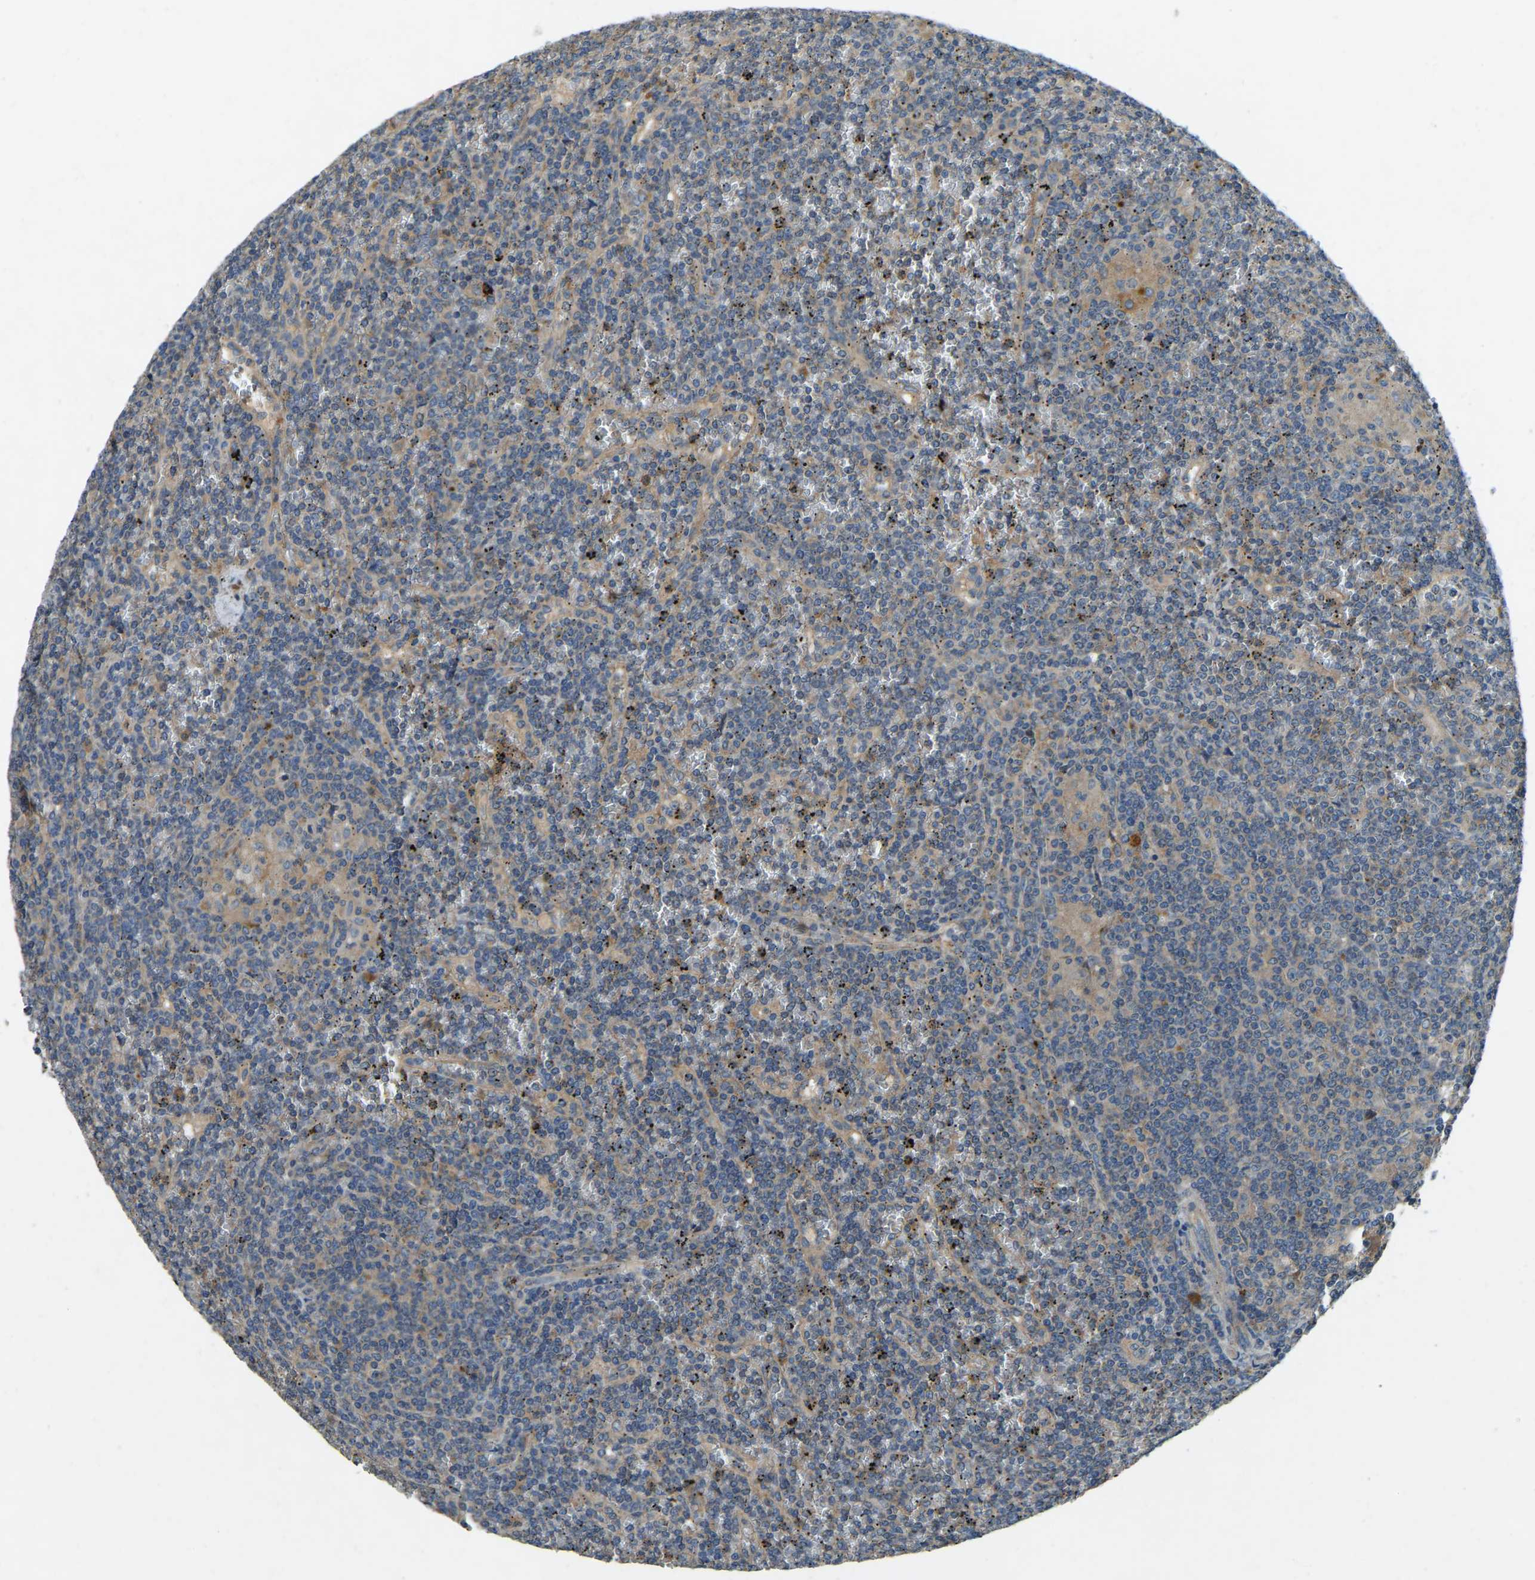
{"staining": {"intensity": "negative", "quantity": "none", "location": "none"}, "tissue": "lymphoma", "cell_type": "Tumor cells", "image_type": "cancer", "snomed": [{"axis": "morphology", "description": "Malignant lymphoma, non-Hodgkin's type, Low grade"}, {"axis": "topography", "description": "Spleen"}], "caption": "Image shows no protein positivity in tumor cells of low-grade malignant lymphoma, non-Hodgkin's type tissue.", "gene": "ATP8B1", "patient": {"sex": "female", "age": 19}}